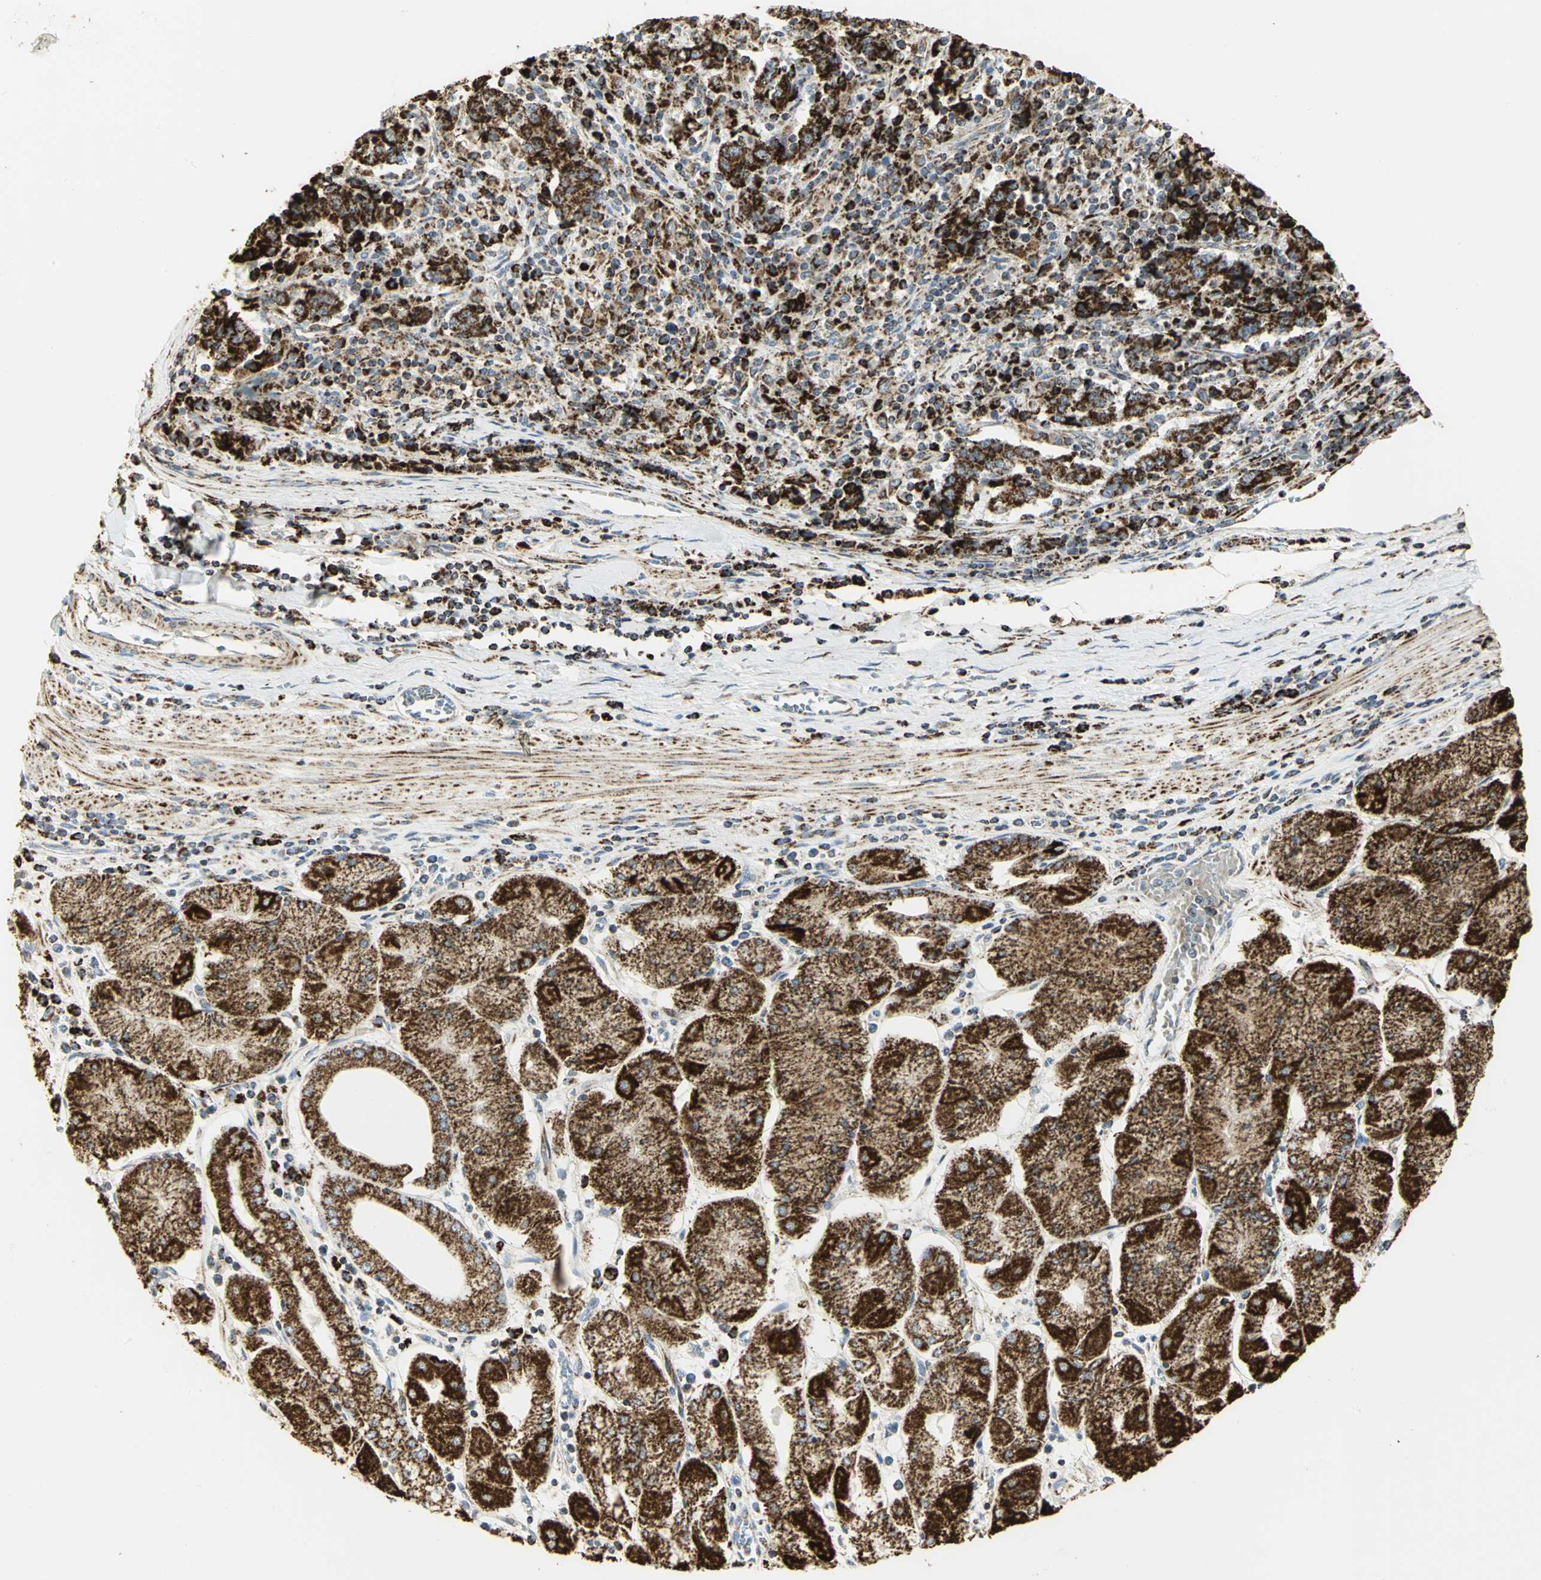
{"staining": {"intensity": "strong", "quantity": ">75%", "location": "cytoplasmic/membranous"}, "tissue": "stomach cancer", "cell_type": "Tumor cells", "image_type": "cancer", "snomed": [{"axis": "morphology", "description": "Normal tissue, NOS"}, {"axis": "morphology", "description": "Adenocarcinoma, NOS"}, {"axis": "topography", "description": "Stomach, upper"}, {"axis": "topography", "description": "Stomach"}], "caption": "This photomicrograph displays stomach cancer (adenocarcinoma) stained with IHC to label a protein in brown. The cytoplasmic/membranous of tumor cells show strong positivity for the protein. Nuclei are counter-stained blue.", "gene": "VDAC1", "patient": {"sex": "male", "age": 59}}